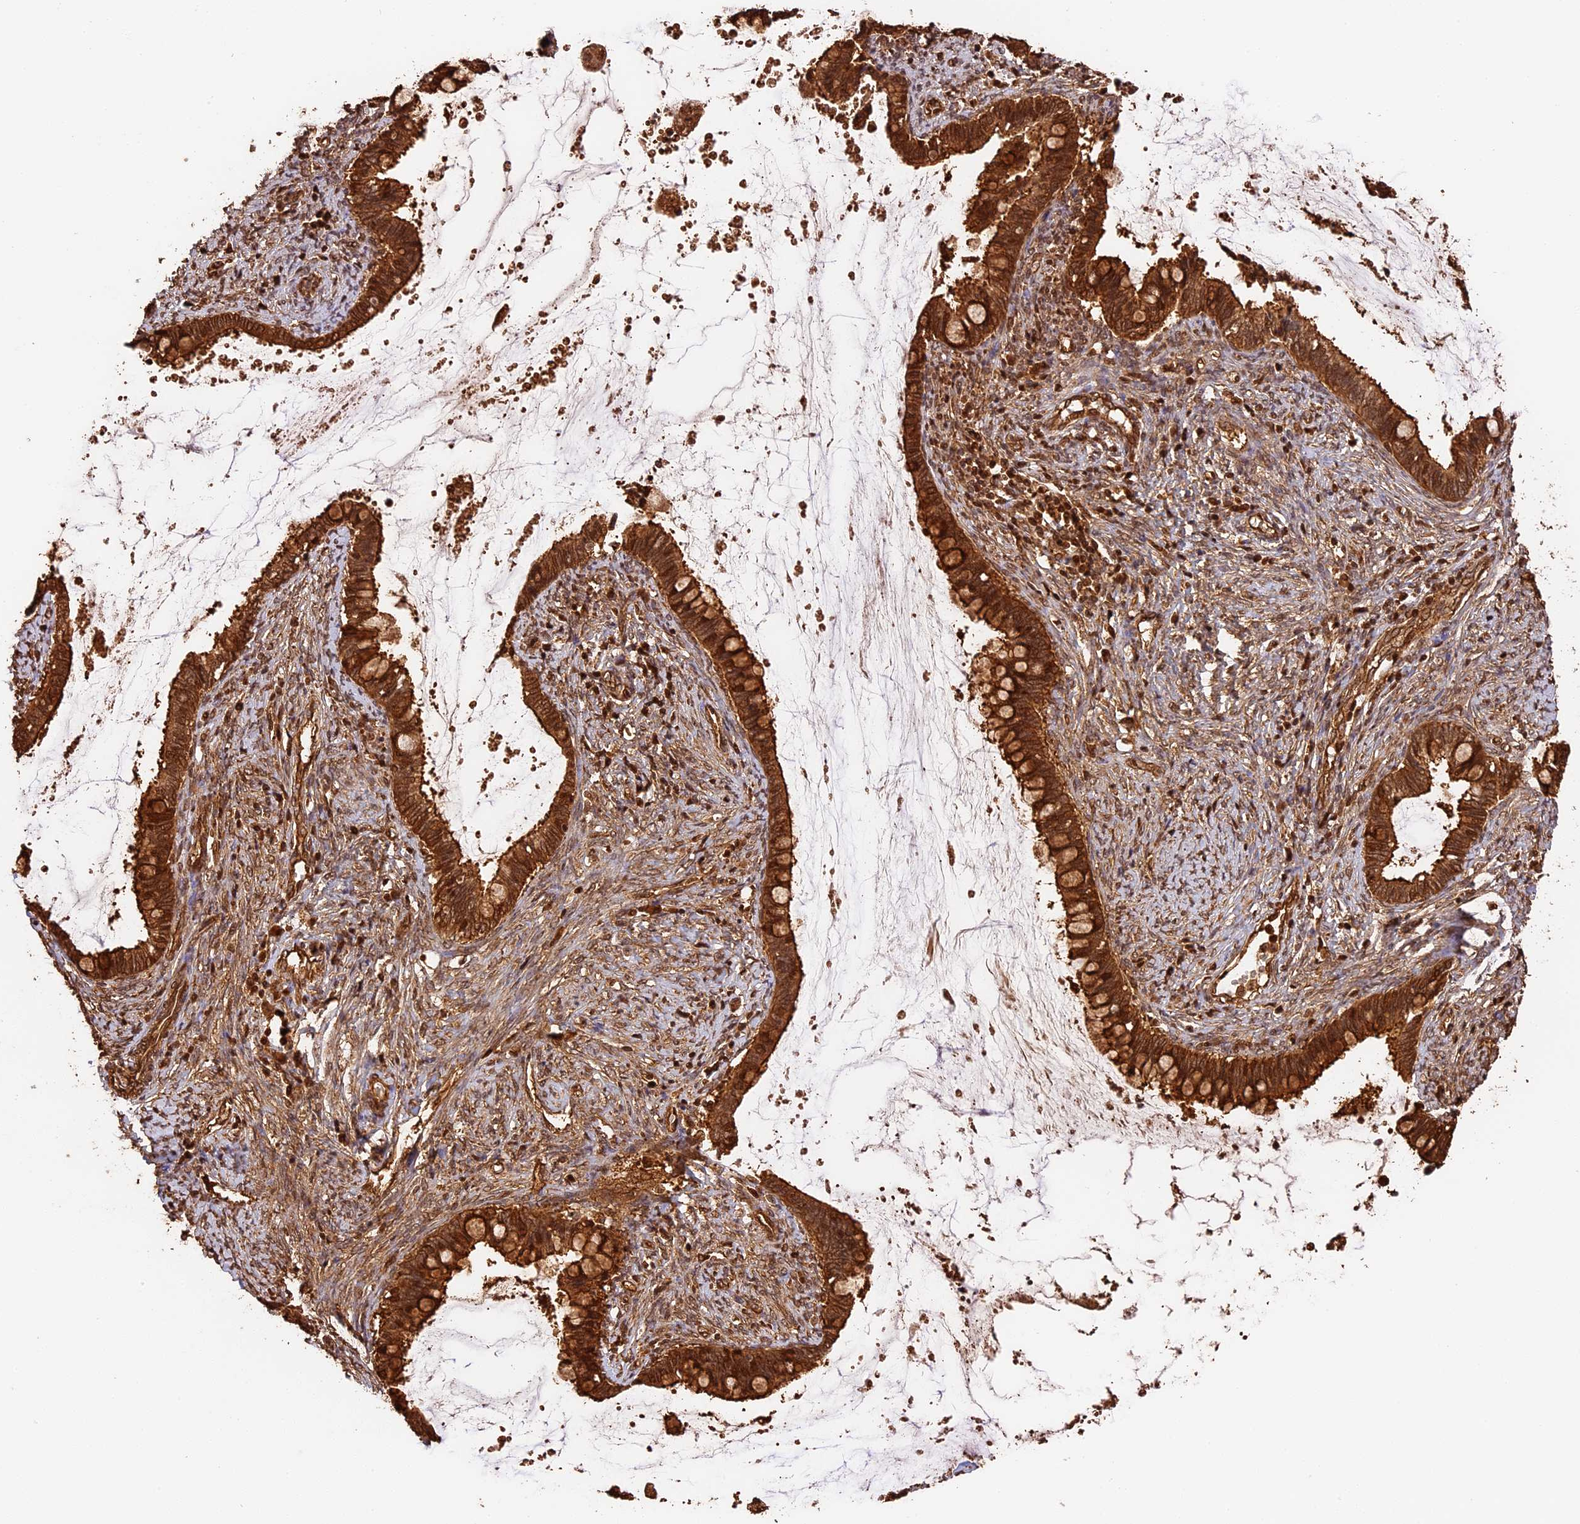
{"staining": {"intensity": "strong", "quantity": ">75%", "location": "cytoplasmic/membranous,nuclear"}, "tissue": "cervical cancer", "cell_type": "Tumor cells", "image_type": "cancer", "snomed": [{"axis": "morphology", "description": "Adenocarcinoma, NOS"}, {"axis": "topography", "description": "Cervix"}], "caption": "High-power microscopy captured an immunohistochemistry image of cervical adenocarcinoma, revealing strong cytoplasmic/membranous and nuclear staining in about >75% of tumor cells.", "gene": "PPP1R37", "patient": {"sex": "female", "age": 44}}